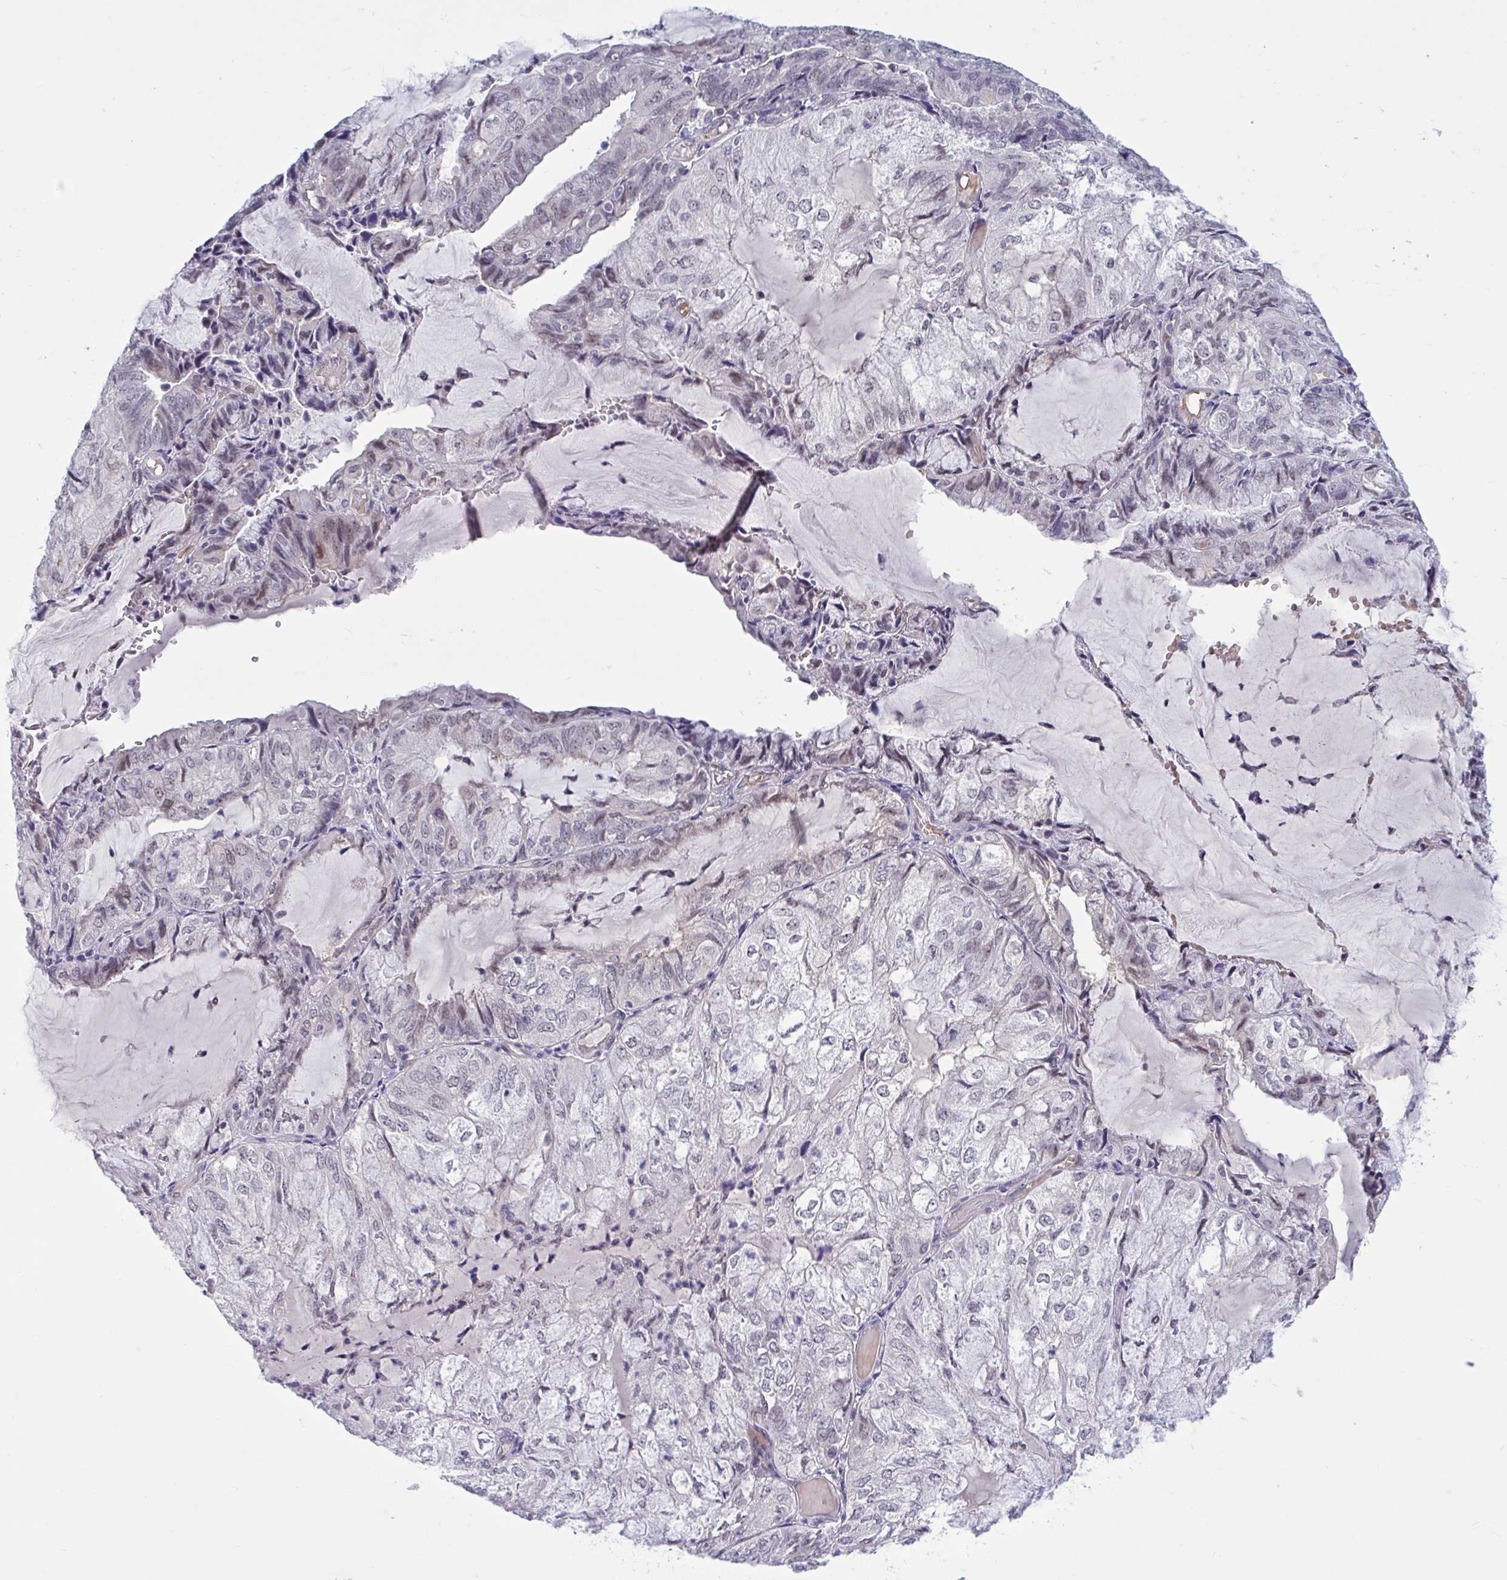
{"staining": {"intensity": "weak", "quantity": "<25%", "location": "nuclear"}, "tissue": "endometrial cancer", "cell_type": "Tumor cells", "image_type": "cancer", "snomed": [{"axis": "morphology", "description": "Adenocarcinoma, NOS"}, {"axis": "topography", "description": "Endometrium"}], "caption": "A photomicrograph of endometrial cancer stained for a protein shows no brown staining in tumor cells.", "gene": "CNGB3", "patient": {"sex": "female", "age": 81}}